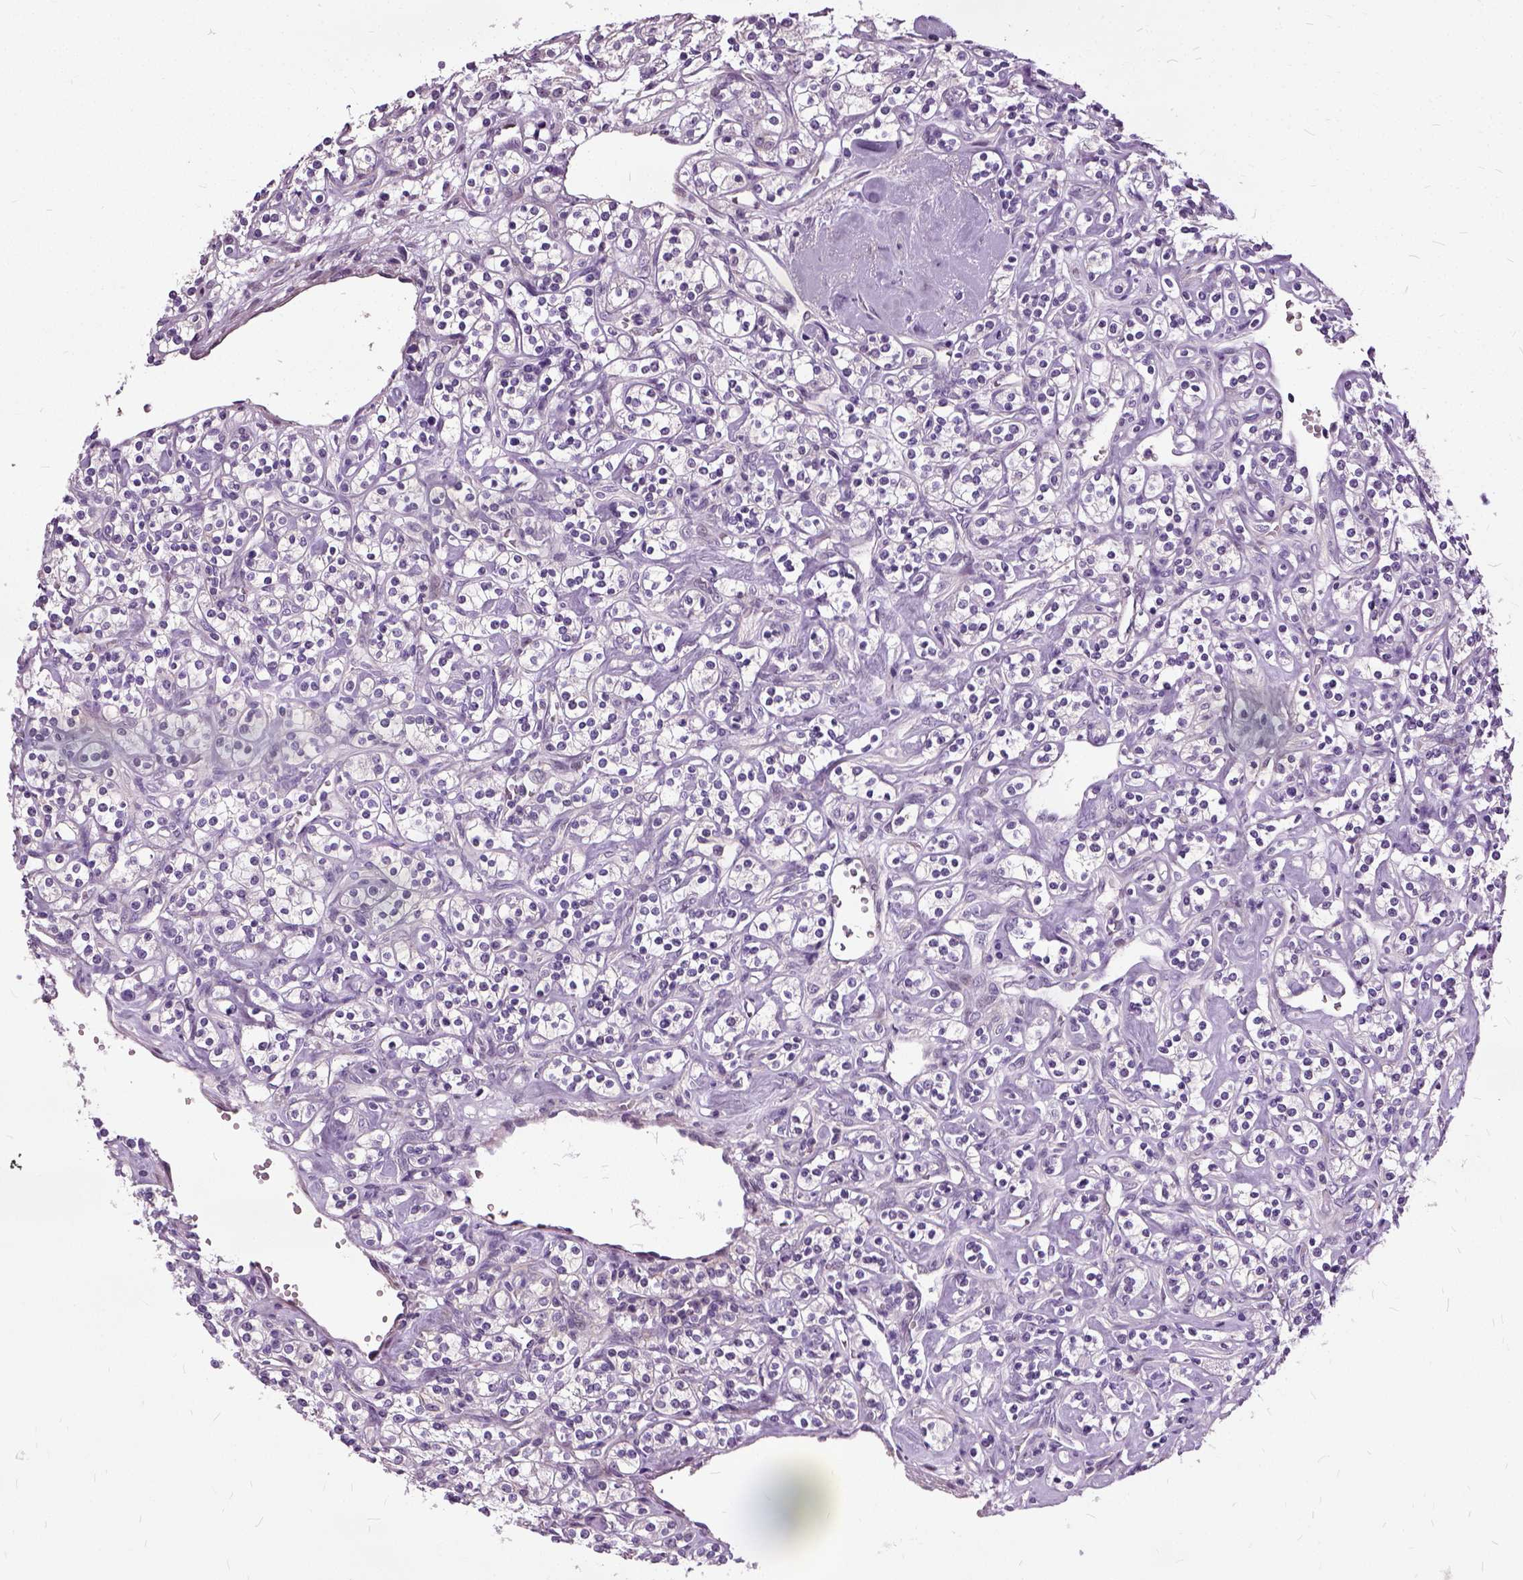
{"staining": {"intensity": "negative", "quantity": "none", "location": "none"}, "tissue": "renal cancer", "cell_type": "Tumor cells", "image_type": "cancer", "snomed": [{"axis": "morphology", "description": "Adenocarcinoma, NOS"}, {"axis": "topography", "description": "Kidney"}], "caption": "IHC photomicrograph of adenocarcinoma (renal) stained for a protein (brown), which shows no staining in tumor cells.", "gene": "ILRUN", "patient": {"sex": "male", "age": 77}}